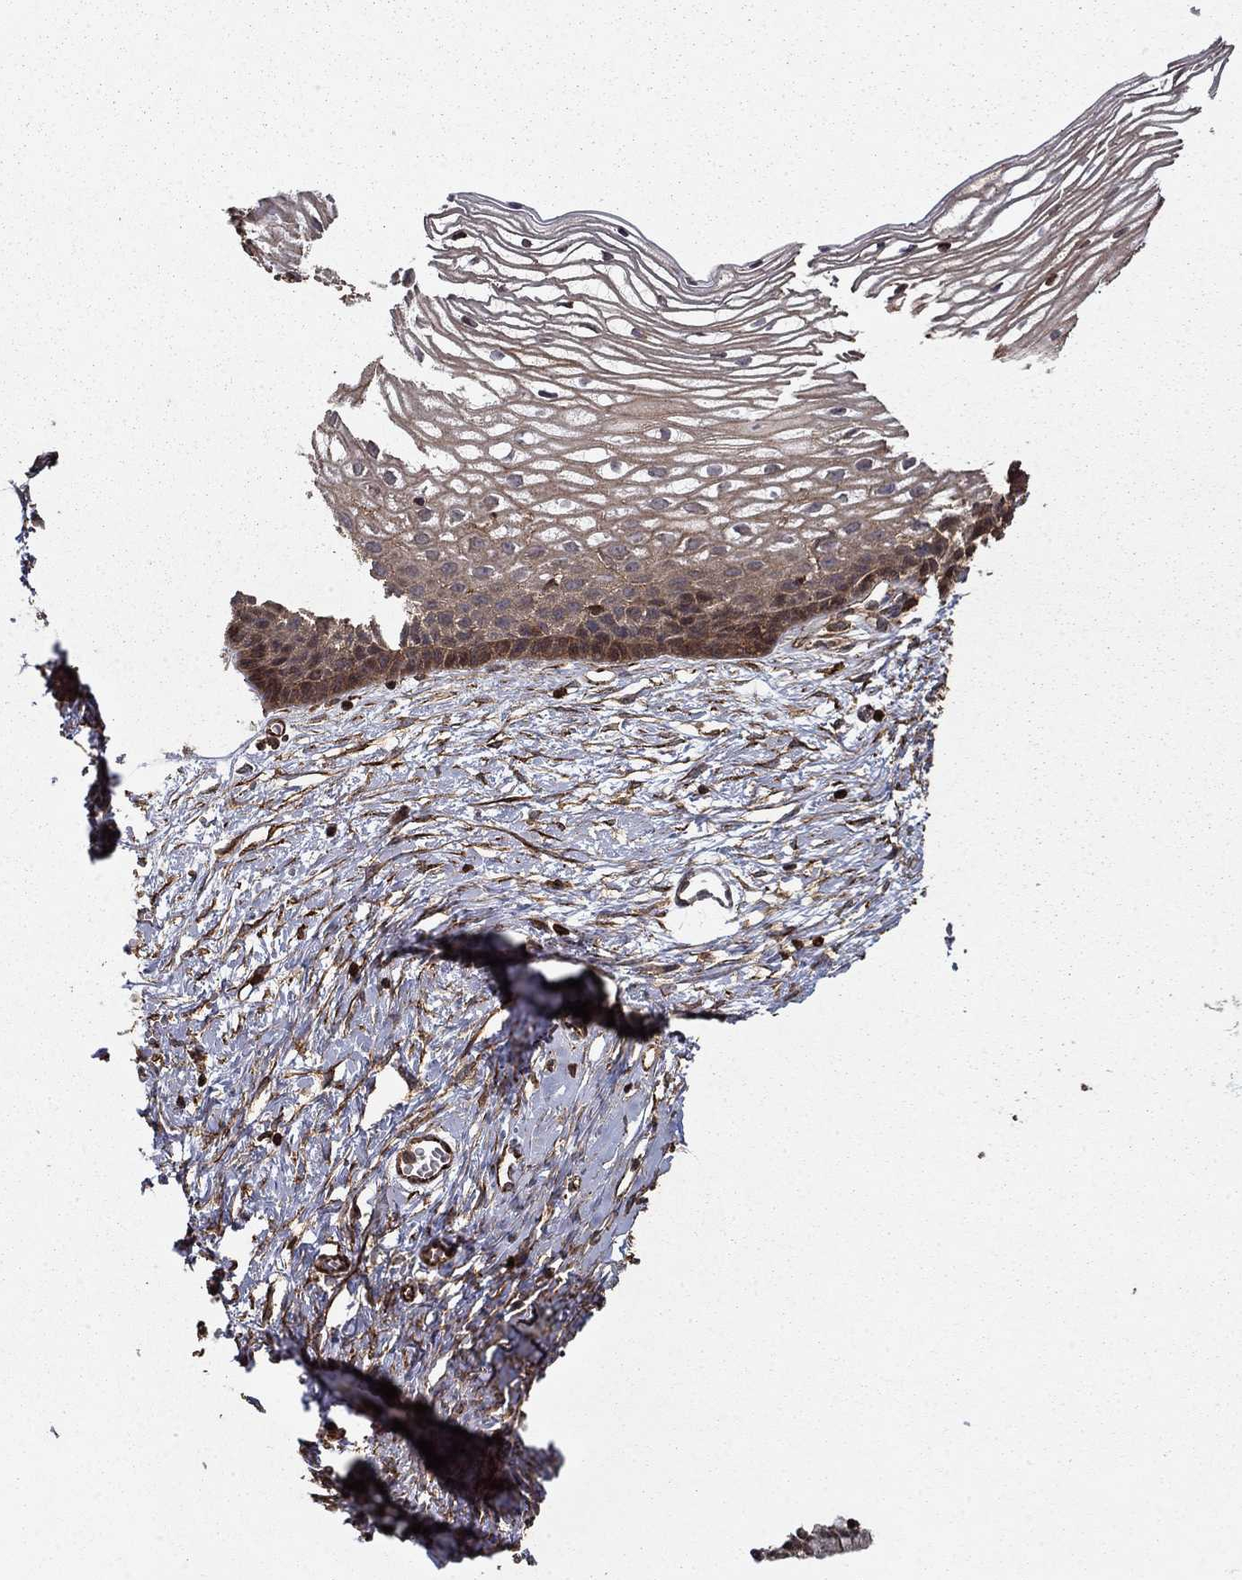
{"staining": {"intensity": "negative", "quantity": "none", "location": "none"}, "tissue": "cervix", "cell_type": "Glandular cells", "image_type": "normal", "snomed": [{"axis": "morphology", "description": "Normal tissue, NOS"}, {"axis": "topography", "description": "Cervix"}], "caption": "This is an immunohistochemistry photomicrograph of benign cervix. There is no expression in glandular cells.", "gene": "ADM", "patient": {"sex": "female", "age": 40}}